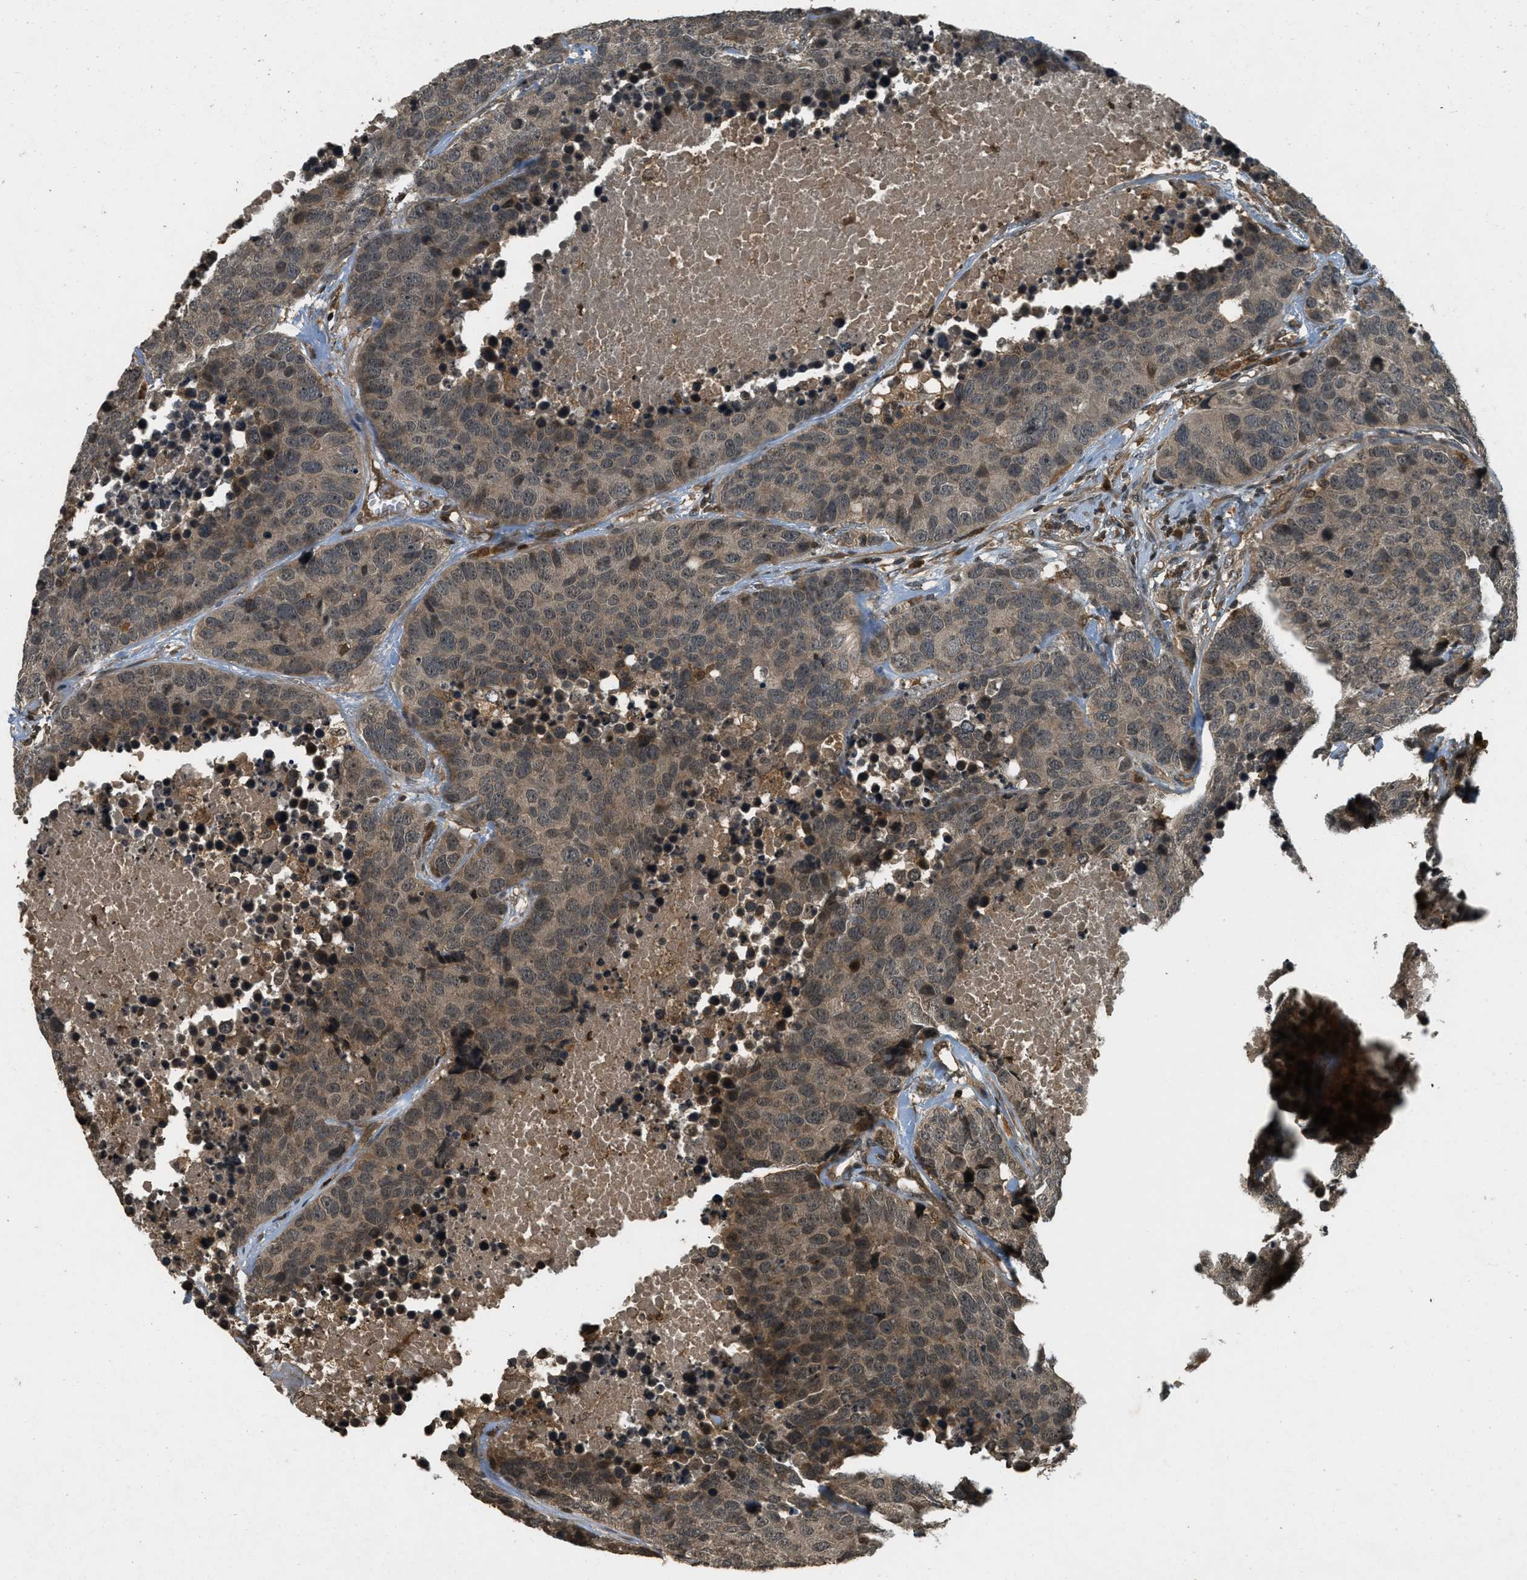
{"staining": {"intensity": "weak", "quantity": ">75%", "location": "cytoplasmic/membranous"}, "tissue": "carcinoid", "cell_type": "Tumor cells", "image_type": "cancer", "snomed": [{"axis": "morphology", "description": "Carcinoid, malignant, NOS"}, {"axis": "topography", "description": "Lung"}], "caption": "The image displays a brown stain indicating the presence of a protein in the cytoplasmic/membranous of tumor cells in carcinoid.", "gene": "ATG7", "patient": {"sex": "male", "age": 60}}